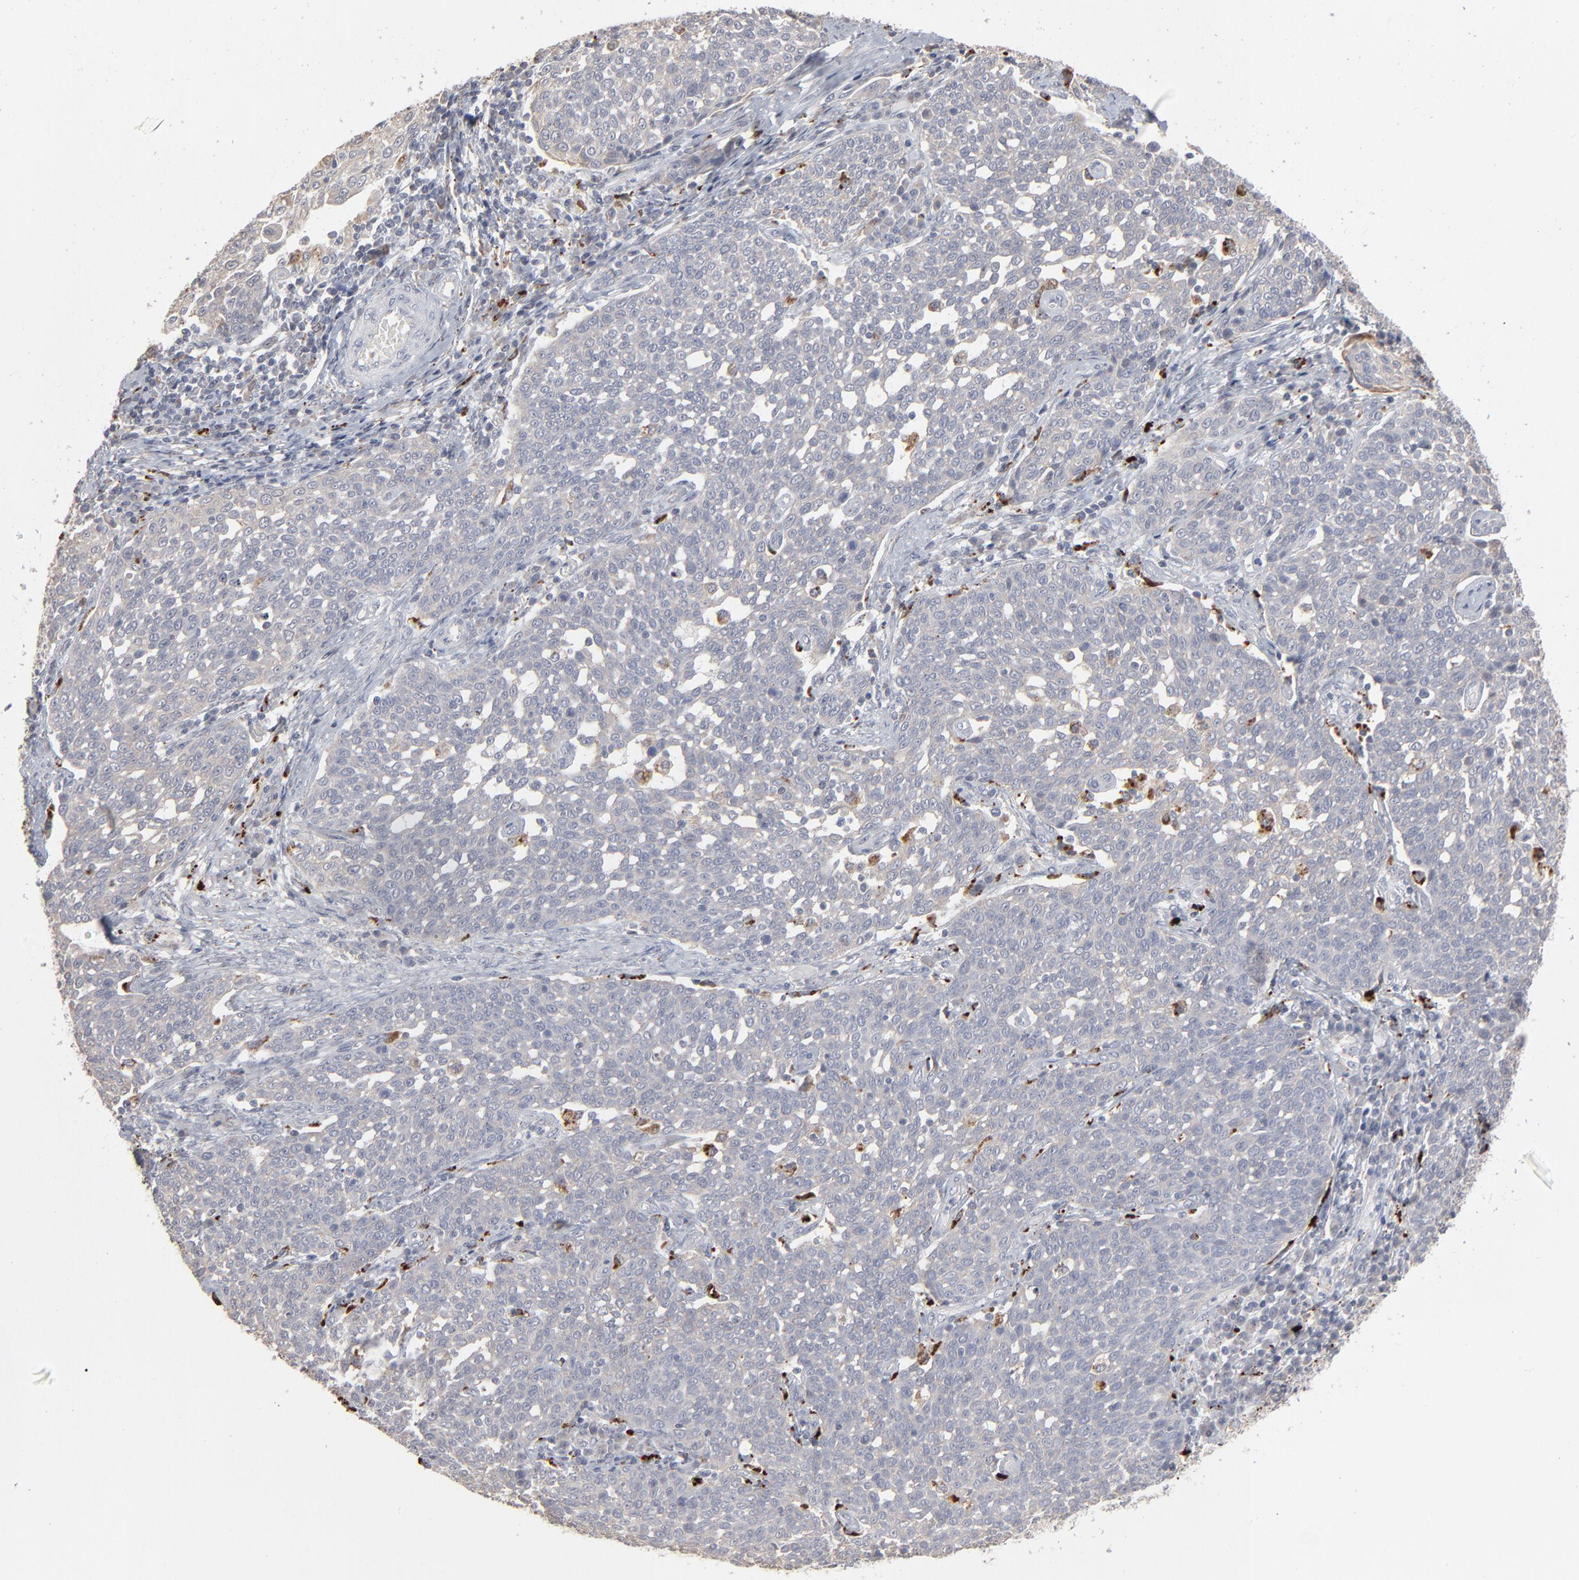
{"staining": {"intensity": "negative", "quantity": "none", "location": "none"}, "tissue": "cervical cancer", "cell_type": "Tumor cells", "image_type": "cancer", "snomed": [{"axis": "morphology", "description": "Squamous cell carcinoma, NOS"}, {"axis": "topography", "description": "Cervix"}], "caption": "This is a histopathology image of IHC staining of cervical cancer, which shows no expression in tumor cells. Brightfield microscopy of IHC stained with DAB (brown) and hematoxylin (blue), captured at high magnification.", "gene": "POMT2", "patient": {"sex": "female", "age": 34}}